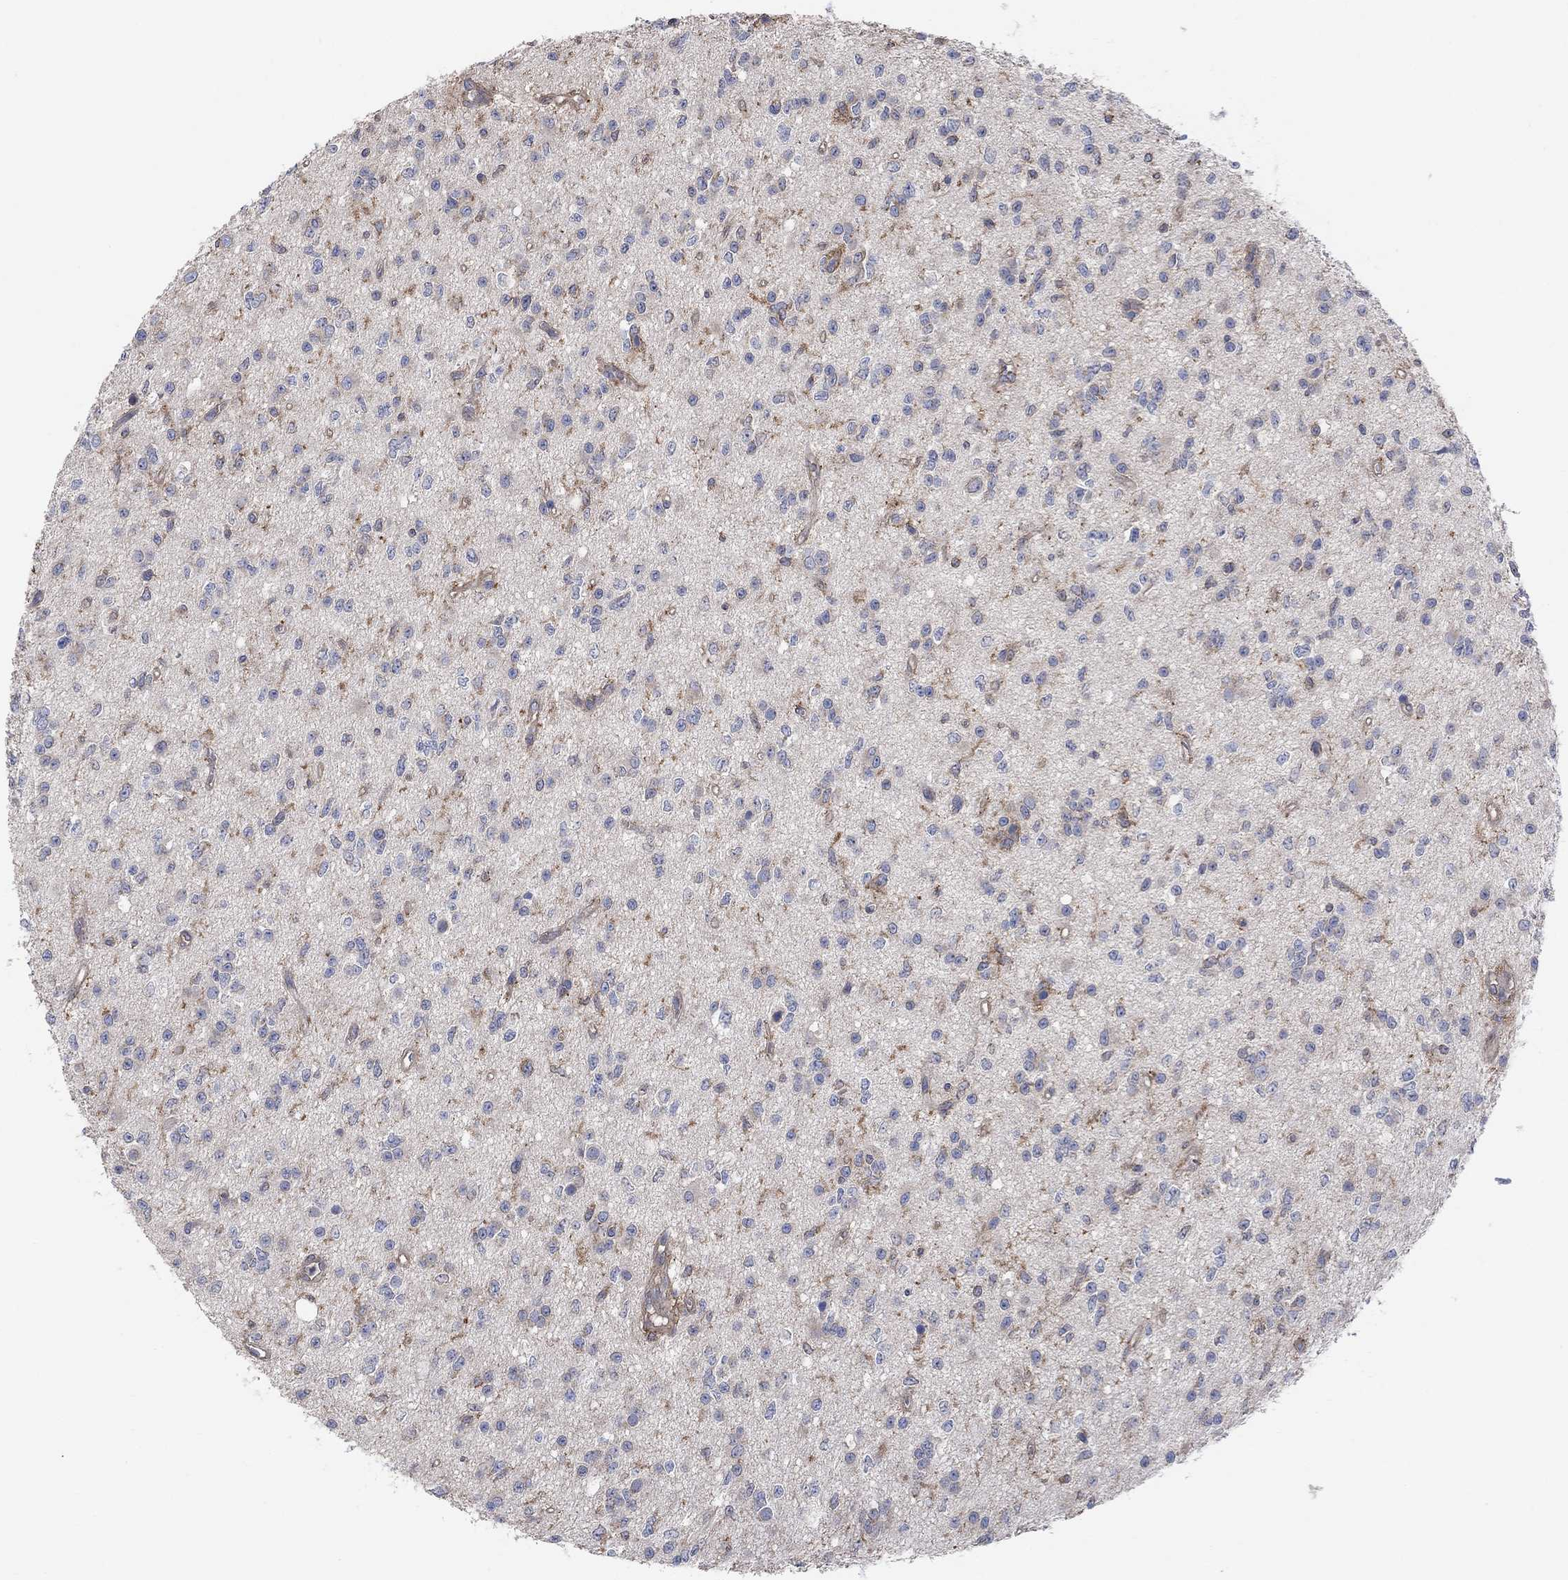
{"staining": {"intensity": "negative", "quantity": "none", "location": "none"}, "tissue": "glioma", "cell_type": "Tumor cells", "image_type": "cancer", "snomed": [{"axis": "morphology", "description": "Glioma, malignant, Low grade"}, {"axis": "topography", "description": "Brain"}], "caption": "Malignant low-grade glioma stained for a protein using immunohistochemistry demonstrates no staining tumor cells.", "gene": "BLOC1S3", "patient": {"sex": "female", "age": 45}}